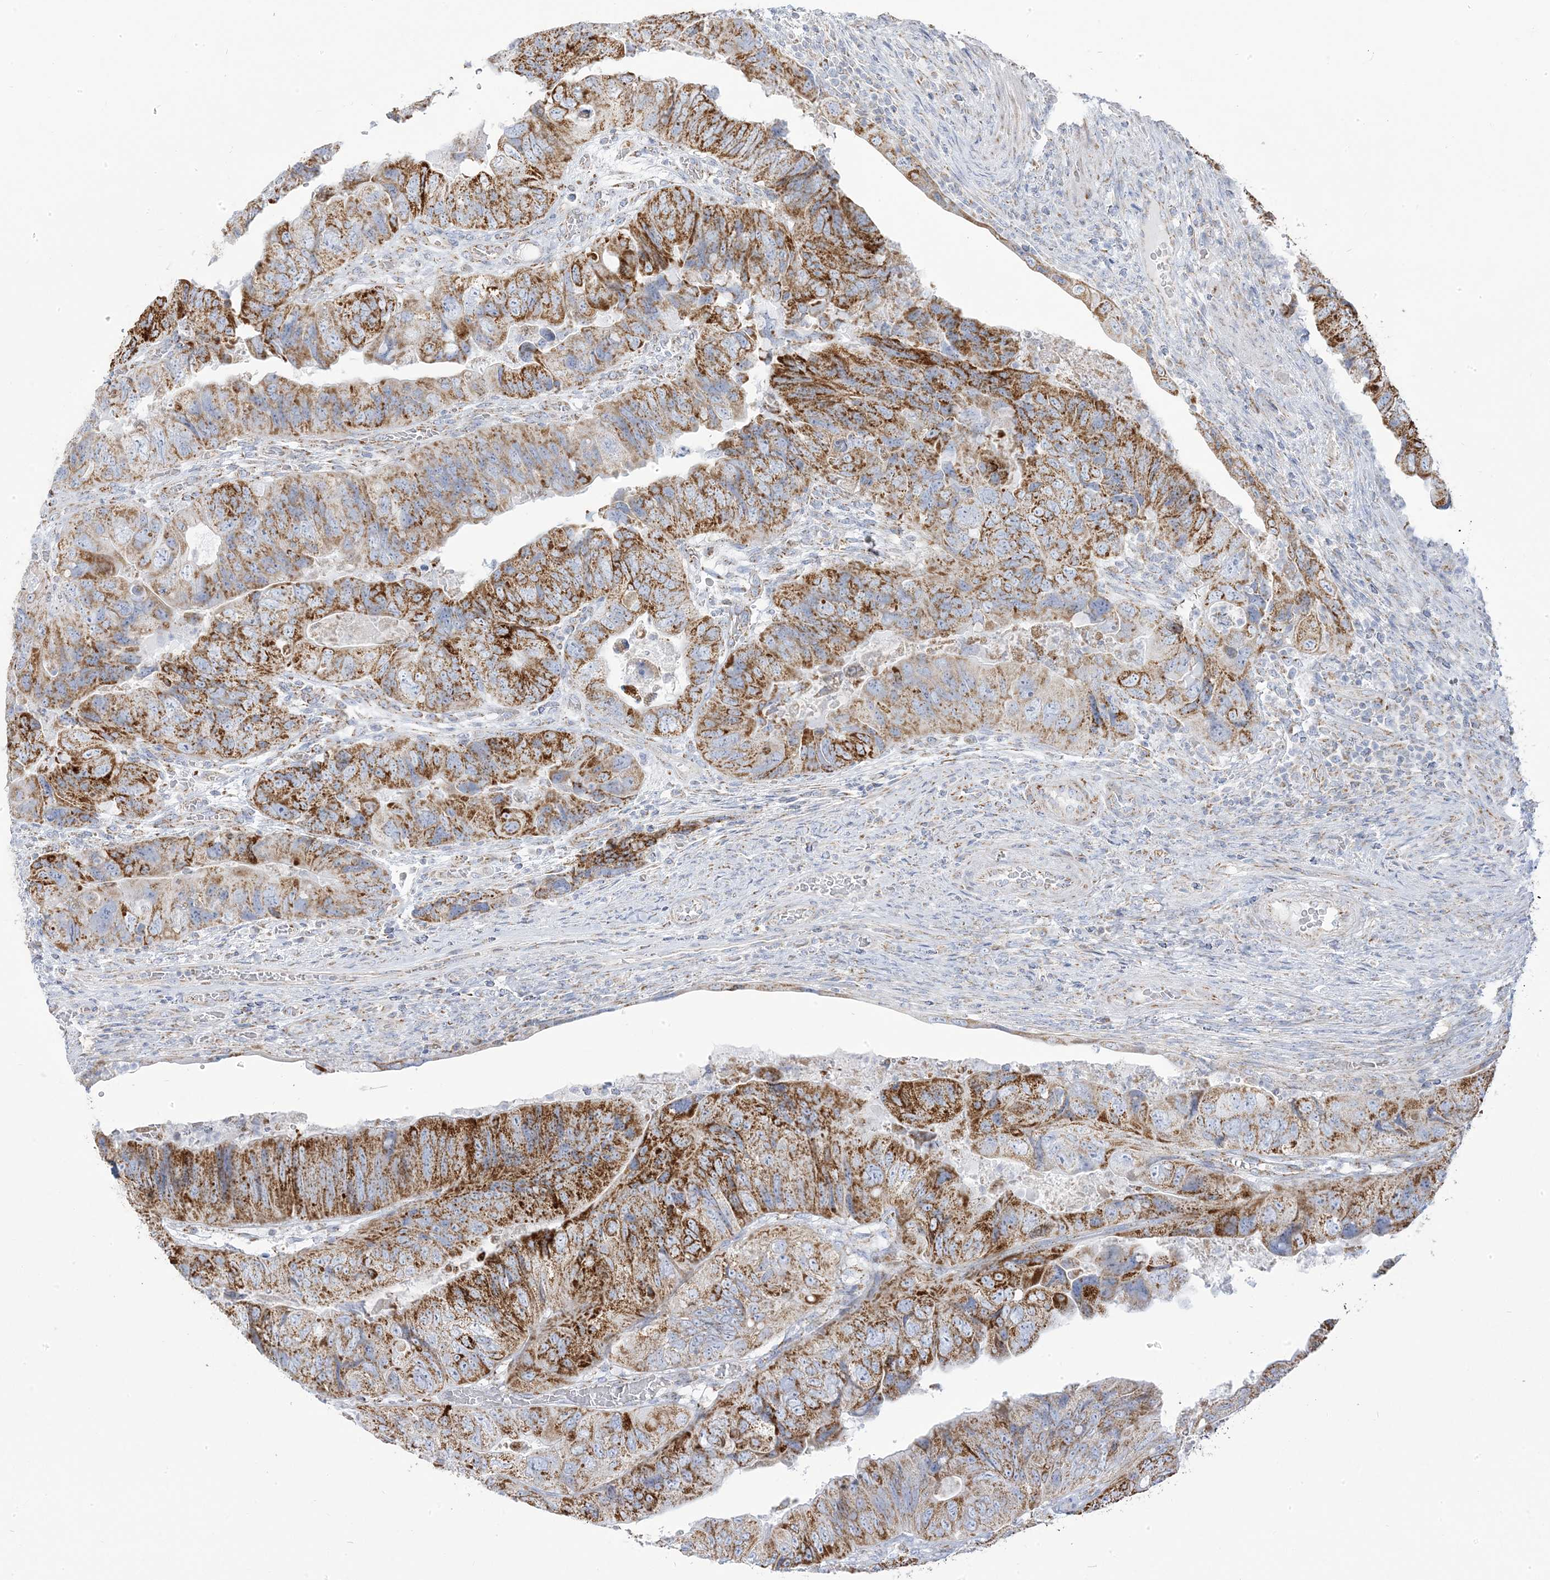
{"staining": {"intensity": "moderate", "quantity": ">75%", "location": "cytoplasmic/membranous"}, "tissue": "colorectal cancer", "cell_type": "Tumor cells", "image_type": "cancer", "snomed": [{"axis": "morphology", "description": "Adenocarcinoma, NOS"}, {"axis": "topography", "description": "Rectum"}], "caption": "This histopathology image reveals IHC staining of colorectal cancer, with medium moderate cytoplasmic/membranous positivity in about >75% of tumor cells.", "gene": "PCCB", "patient": {"sex": "male", "age": 63}}